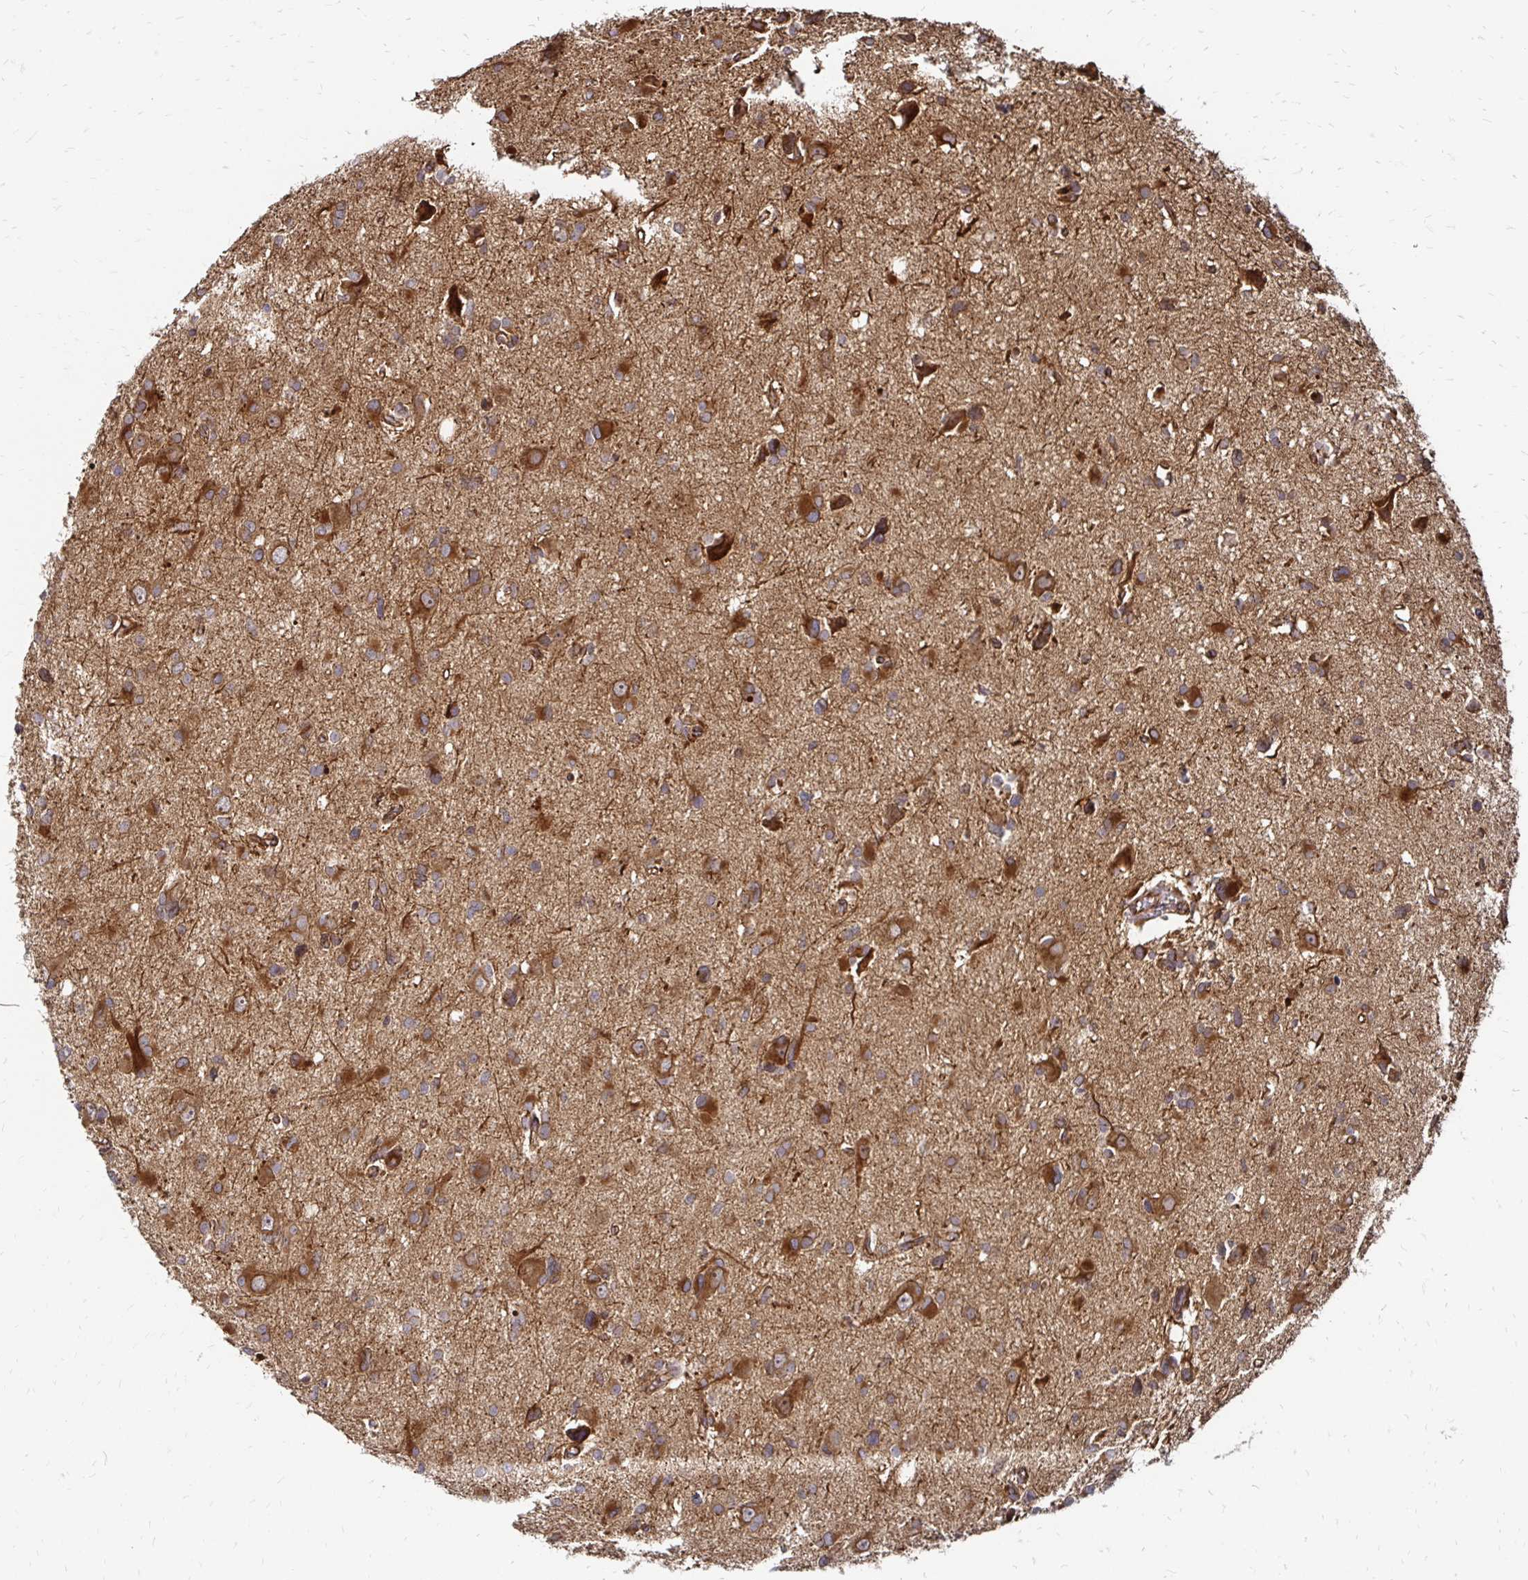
{"staining": {"intensity": "strong", "quantity": "25%-75%", "location": "cytoplasmic/membranous"}, "tissue": "glioma", "cell_type": "Tumor cells", "image_type": "cancer", "snomed": [{"axis": "morphology", "description": "Glioma, malignant, High grade"}, {"axis": "topography", "description": "Brain"}], "caption": "An image of glioma stained for a protein demonstrates strong cytoplasmic/membranous brown staining in tumor cells.", "gene": "ZW10", "patient": {"sex": "male", "age": 23}}